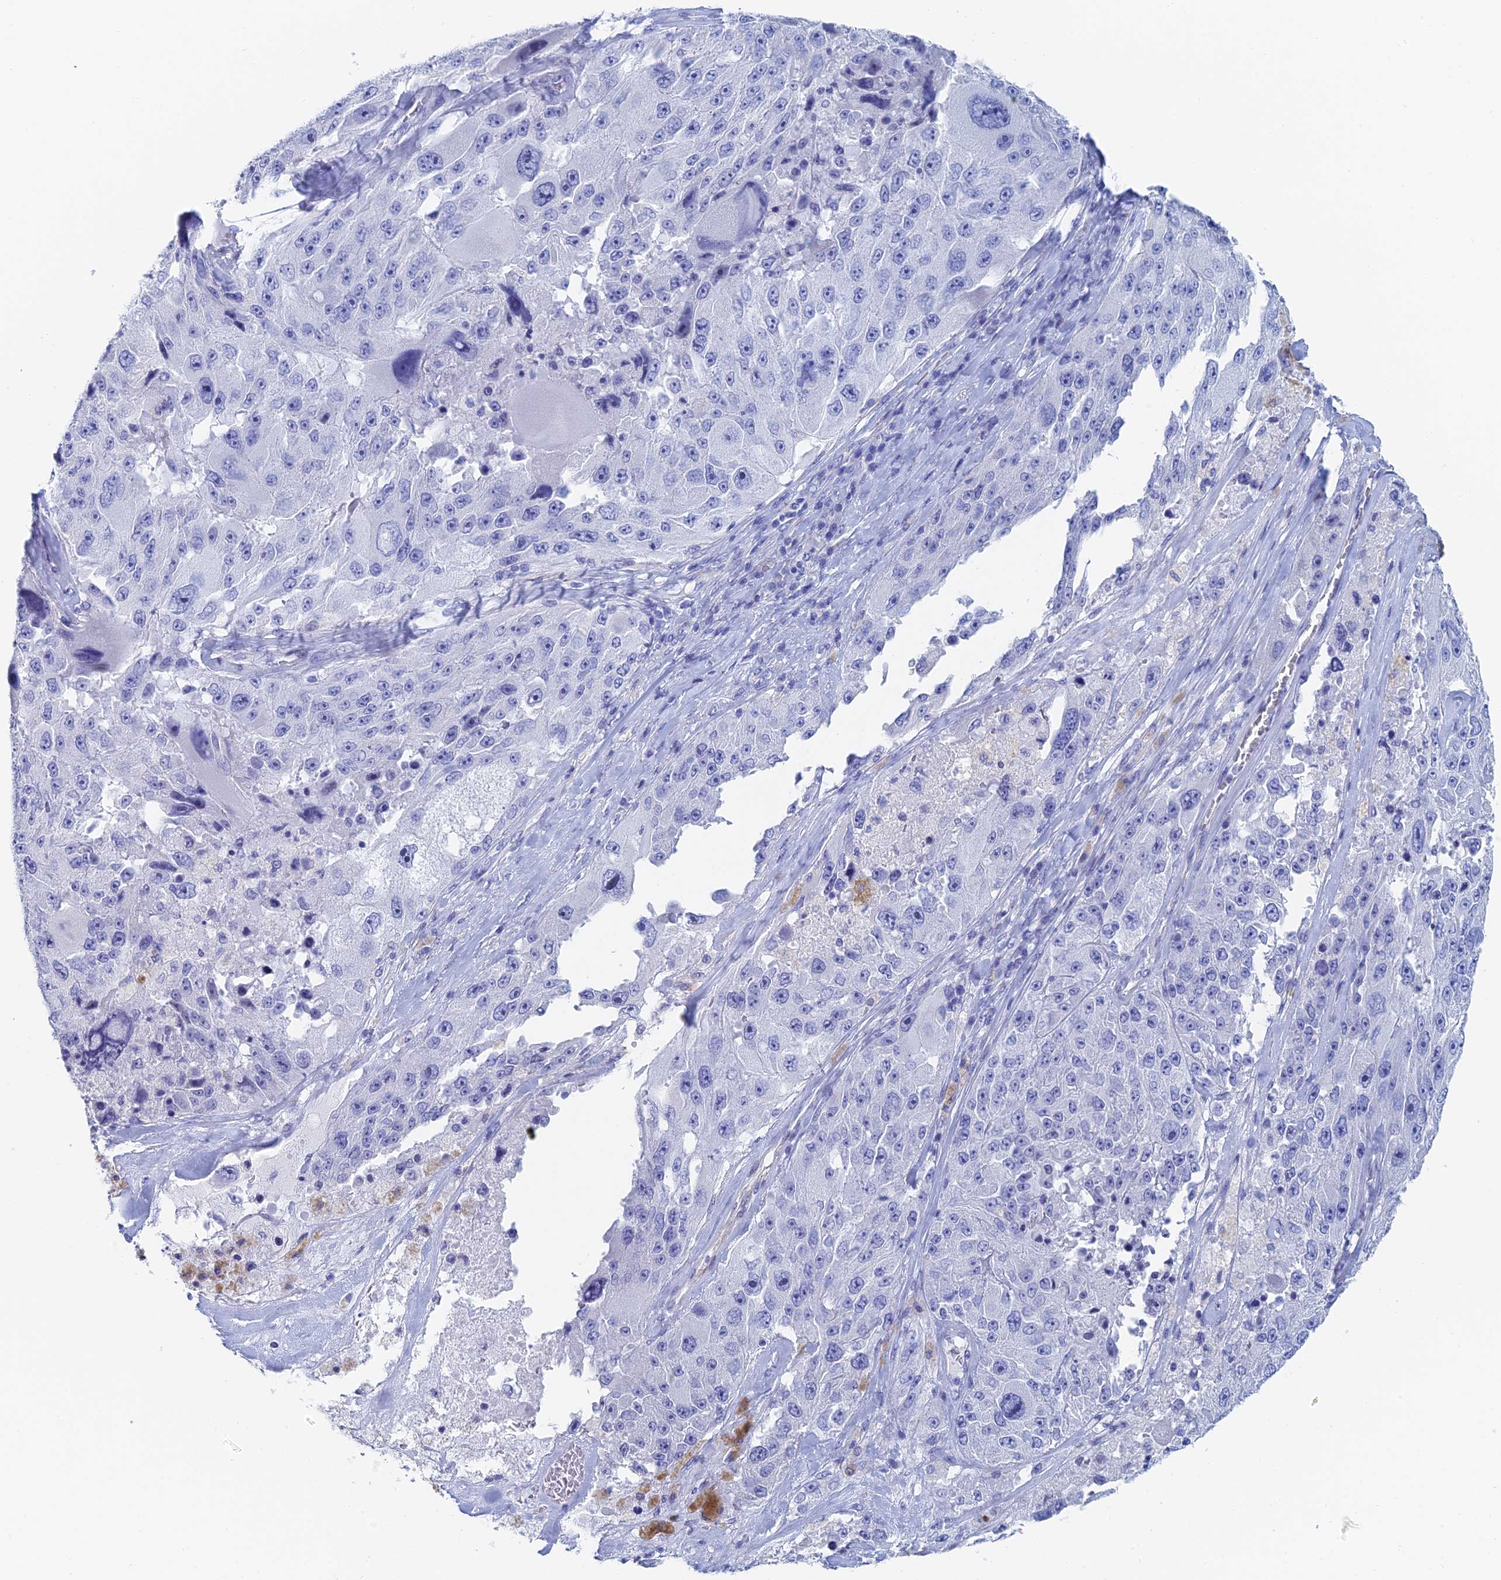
{"staining": {"intensity": "negative", "quantity": "none", "location": "none"}, "tissue": "melanoma", "cell_type": "Tumor cells", "image_type": "cancer", "snomed": [{"axis": "morphology", "description": "Malignant melanoma, Metastatic site"}, {"axis": "topography", "description": "Lymph node"}], "caption": "The image exhibits no staining of tumor cells in malignant melanoma (metastatic site).", "gene": "KCNK18", "patient": {"sex": "male", "age": 62}}